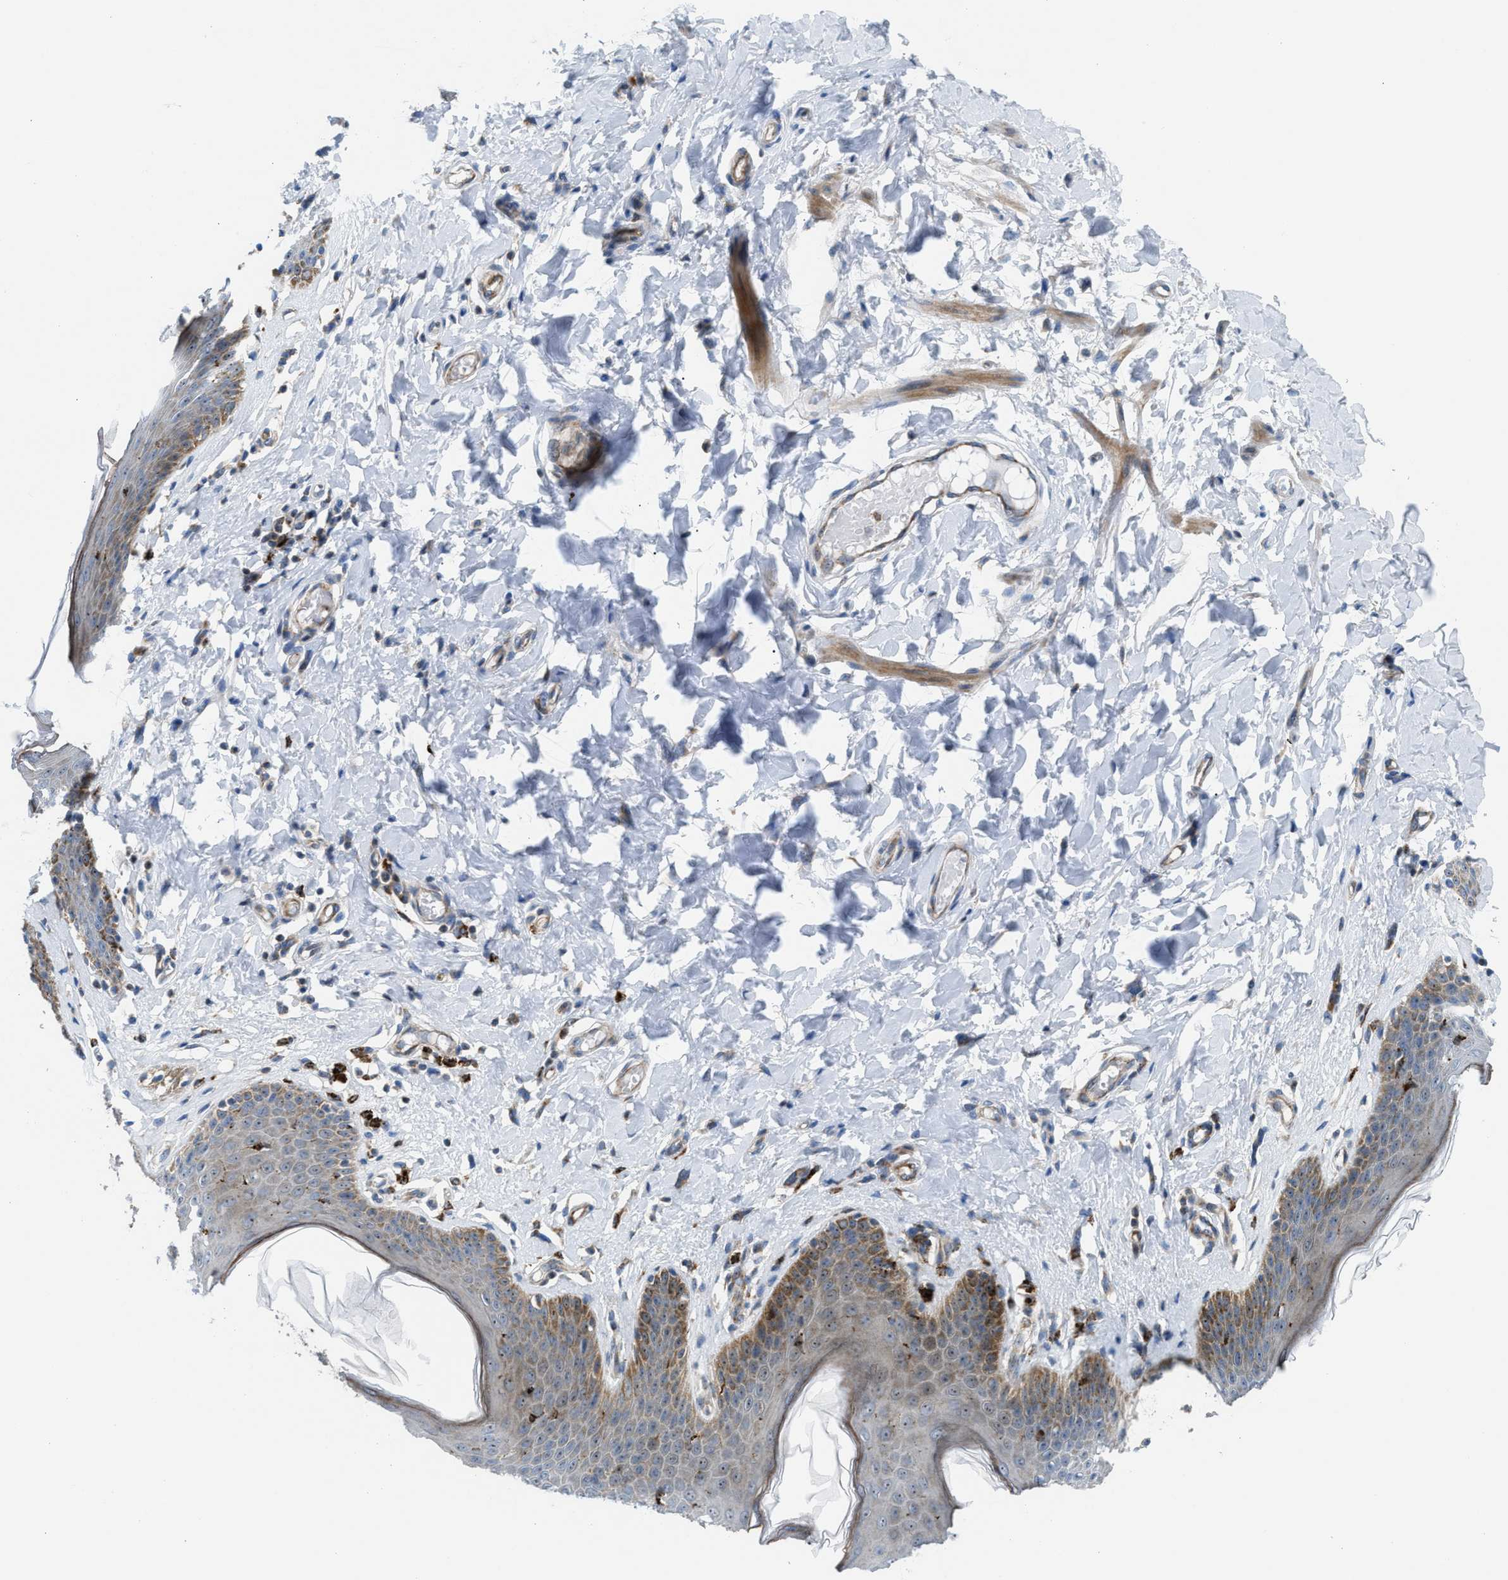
{"staining": {"intensity": "moderate", "quantity": "<25%", "location": "cytoplasmic/membranous,nuclear"}, "tissue": "skin", "cell_type": "Epidermal cells", "image_type": "normal", "snomed": [{"axis": "morphology", "description": "Normal tissue, NOS"}, {"axis": "topography", "description": "Vulva"}], "caption": "About <25% of epidermal cells in unremarkable skin display moderate cytoplasmic/membranous,nuclear protein expression as visualized by brown immunohistochemical staining.", "gene": "TPH1", "patient": {"sex": "female", "age": 66}}